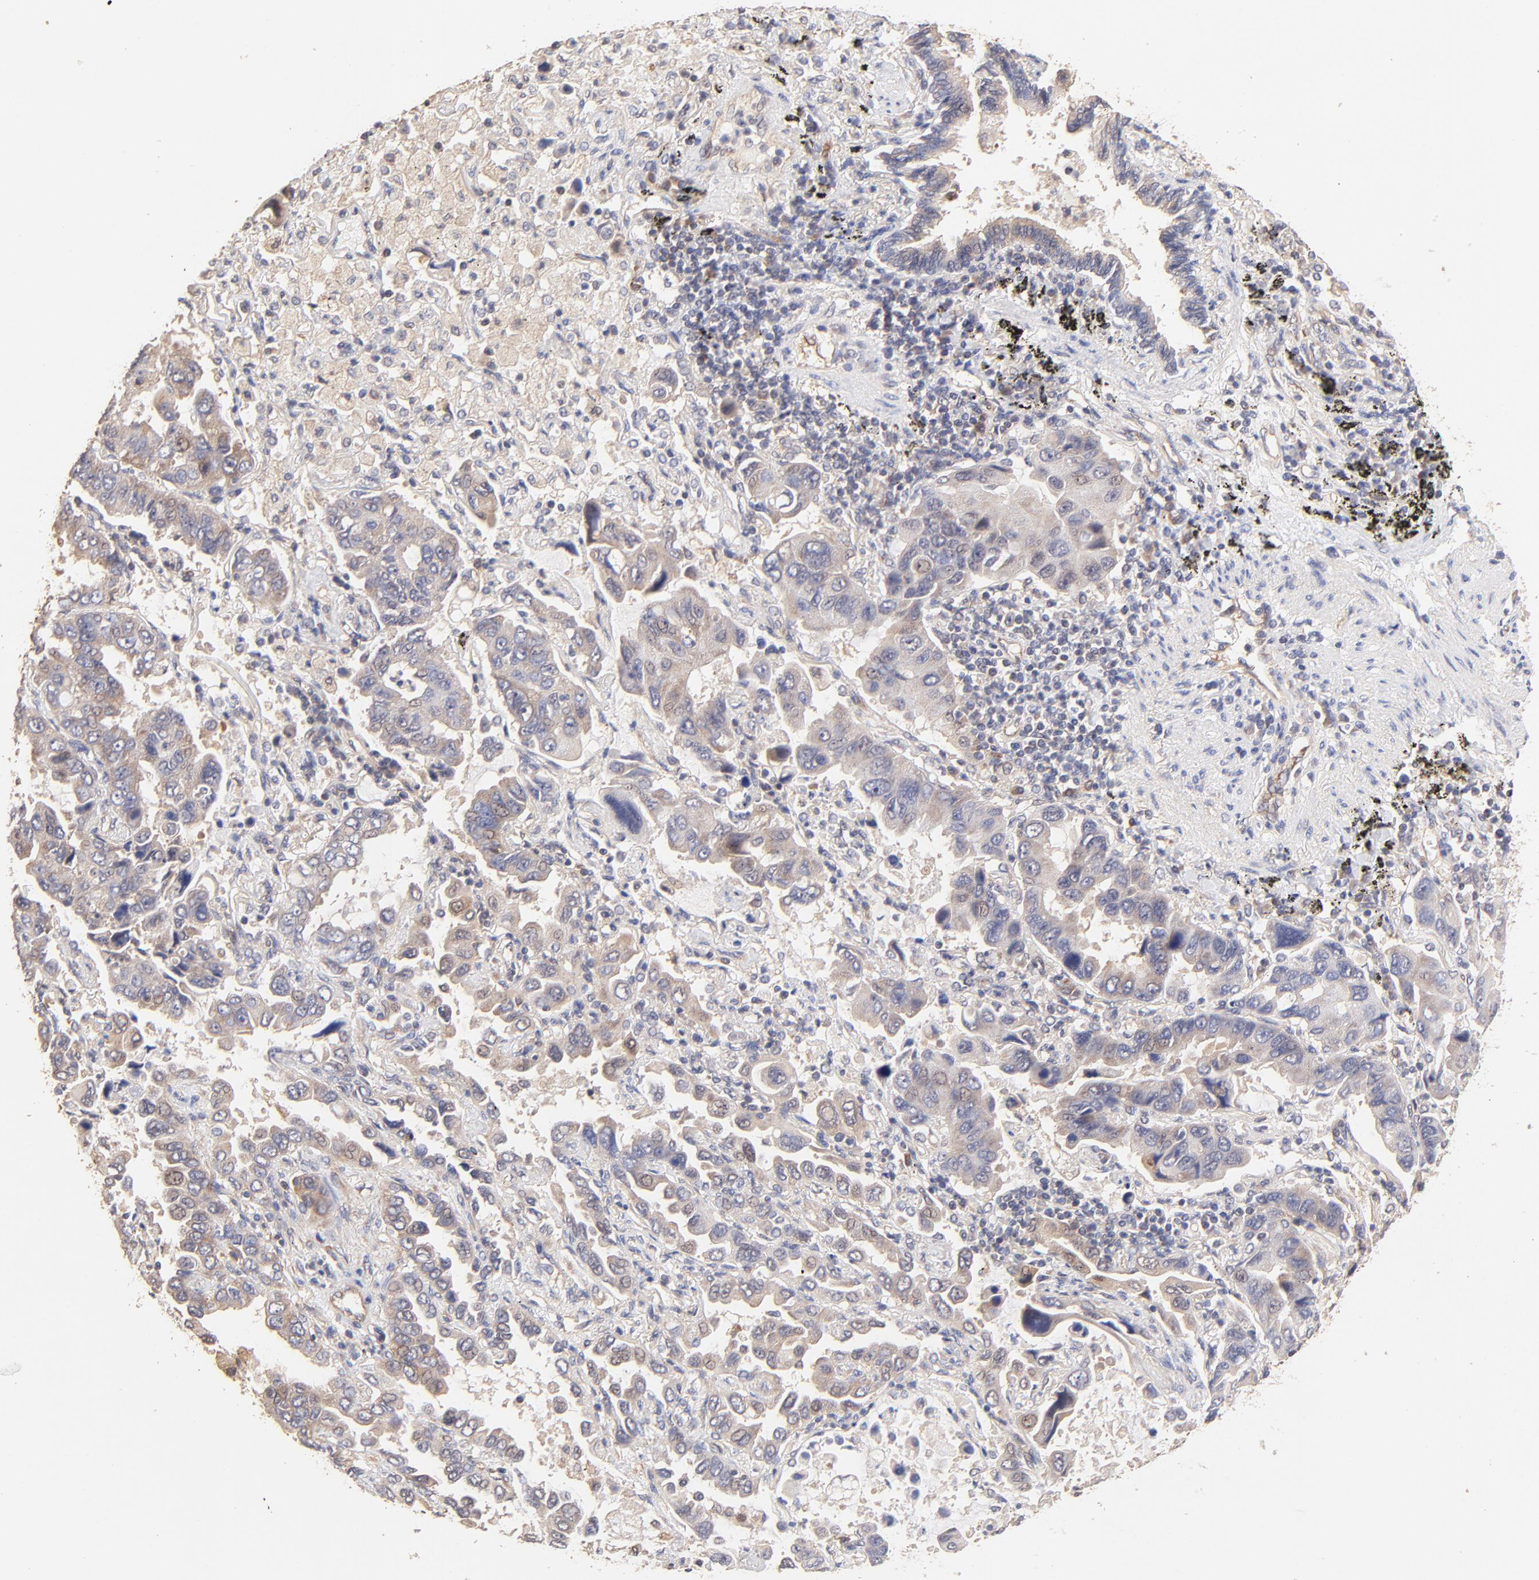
{"staining": {"intensity": "weak", "quantity": ">75%", "location": "cytoplasmic/membranous"}, "tissue": "lung cancer", "cell_type": "Tumor cells", "image_type": "cancer", "snomed": [{"axis": "morphology", "description": "Adenocarcinoma, NOS"}, {"axis": "topography", "description": "Lung"}], "caption": "A high-resolution micrograph shows immunohistochemistry (IHC) staining of lung cancer, which displays weak cytoplasmic/membranous staining in approximately >75% of tumor cells.", "gene": "TNFAIP3", "patient": {"sex": "male", "age": 64}}